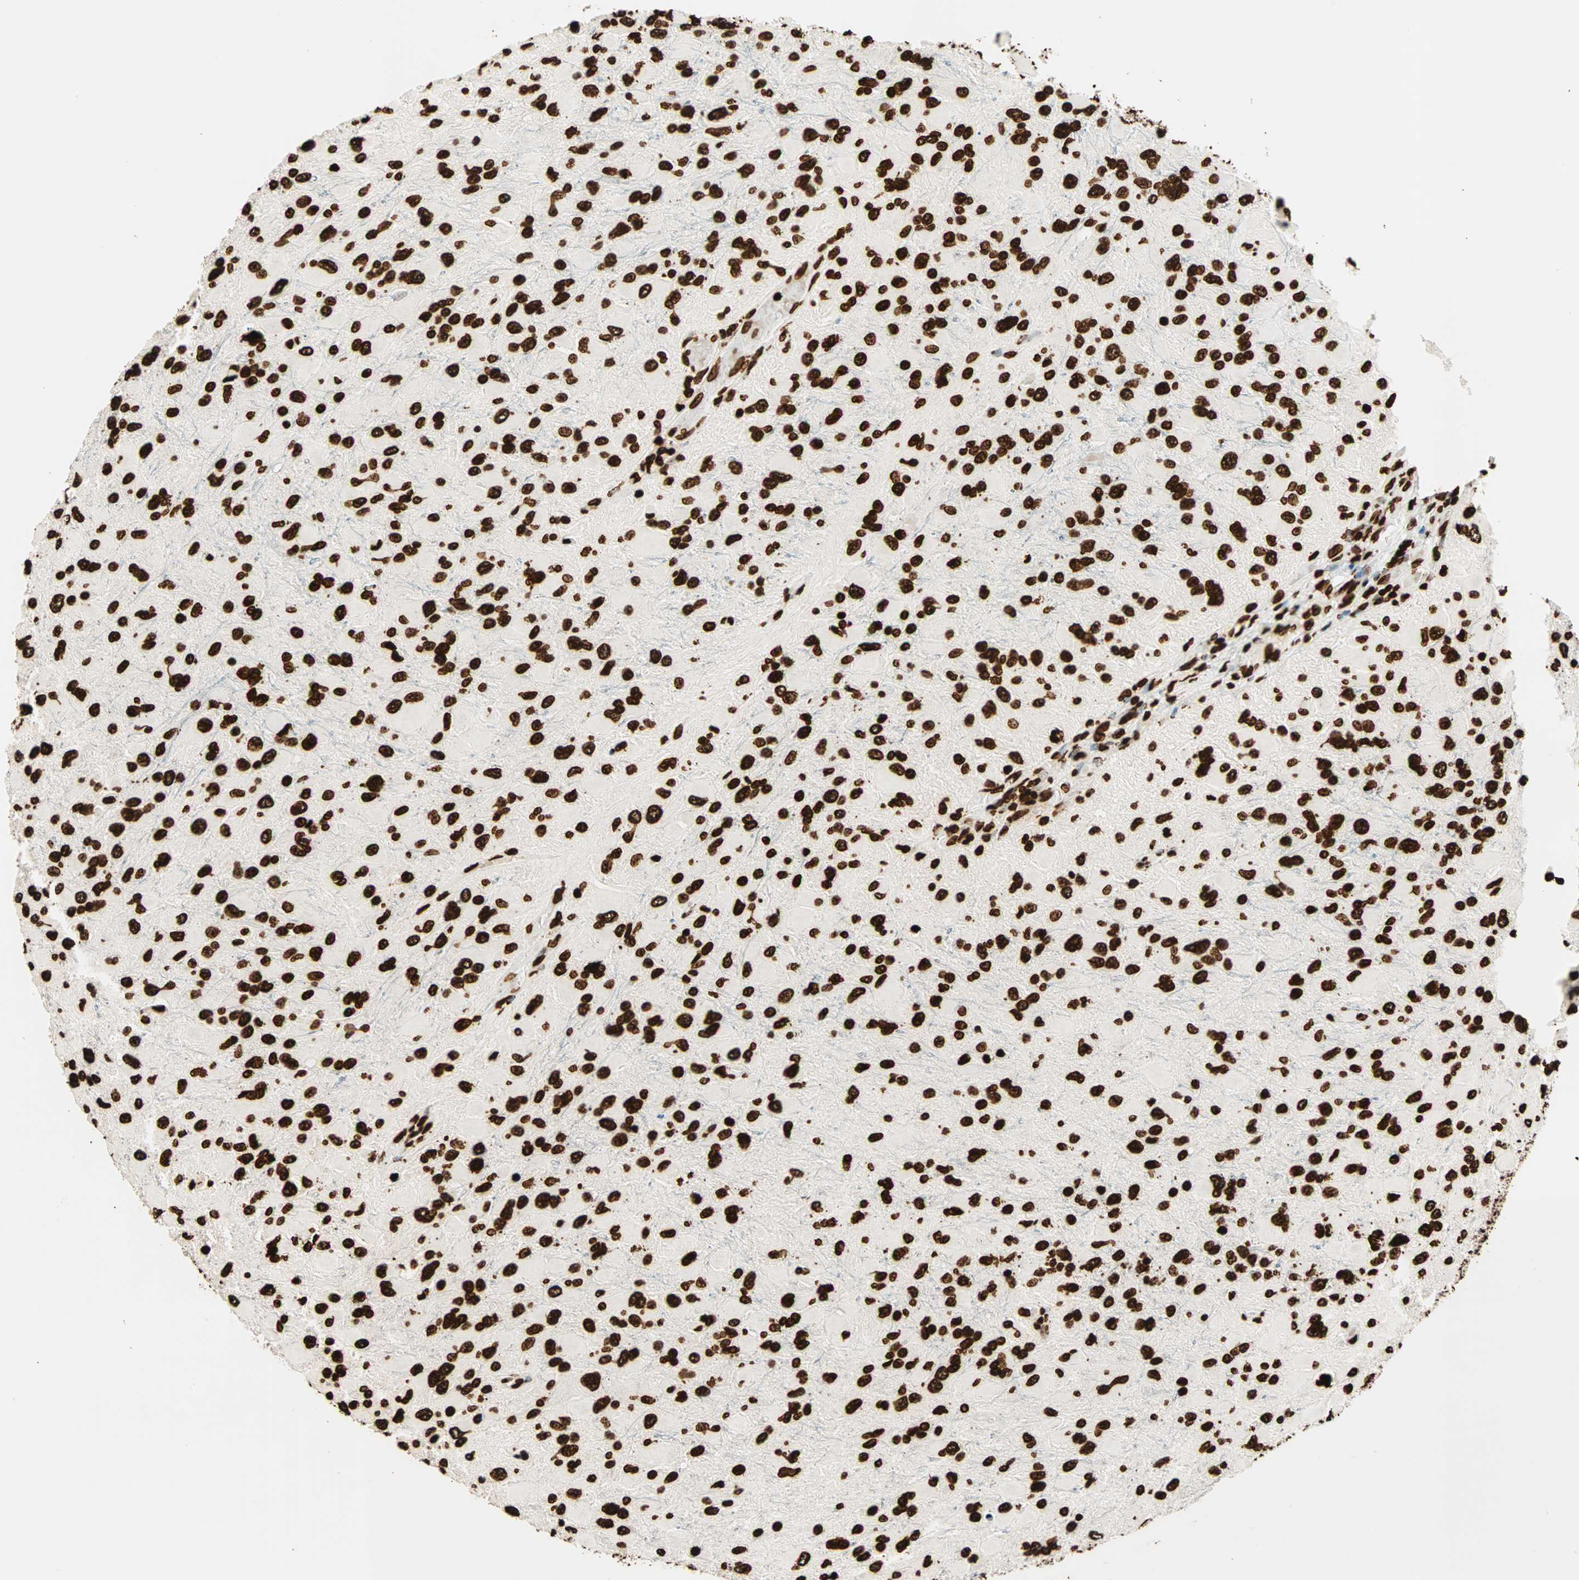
{"staining": {"intensity": "strong", "quantity": ">75%", "location": "nuclear"}, "tissue": "glioma", "cell_type": "Tumor cells", "image_type": "cancer", "snomed": [{"axis": "morphology", "description": "Glioma, malignant, High grade"}, {"axis": "topography", "description": "Cerebral cortex"}], "caption": "Tumor cells exhibit high levels of strong nuclear expression in about >75% of cells in glioma.", "gene": "GLI2", "patient": {"sex": "female", "age": 36}}